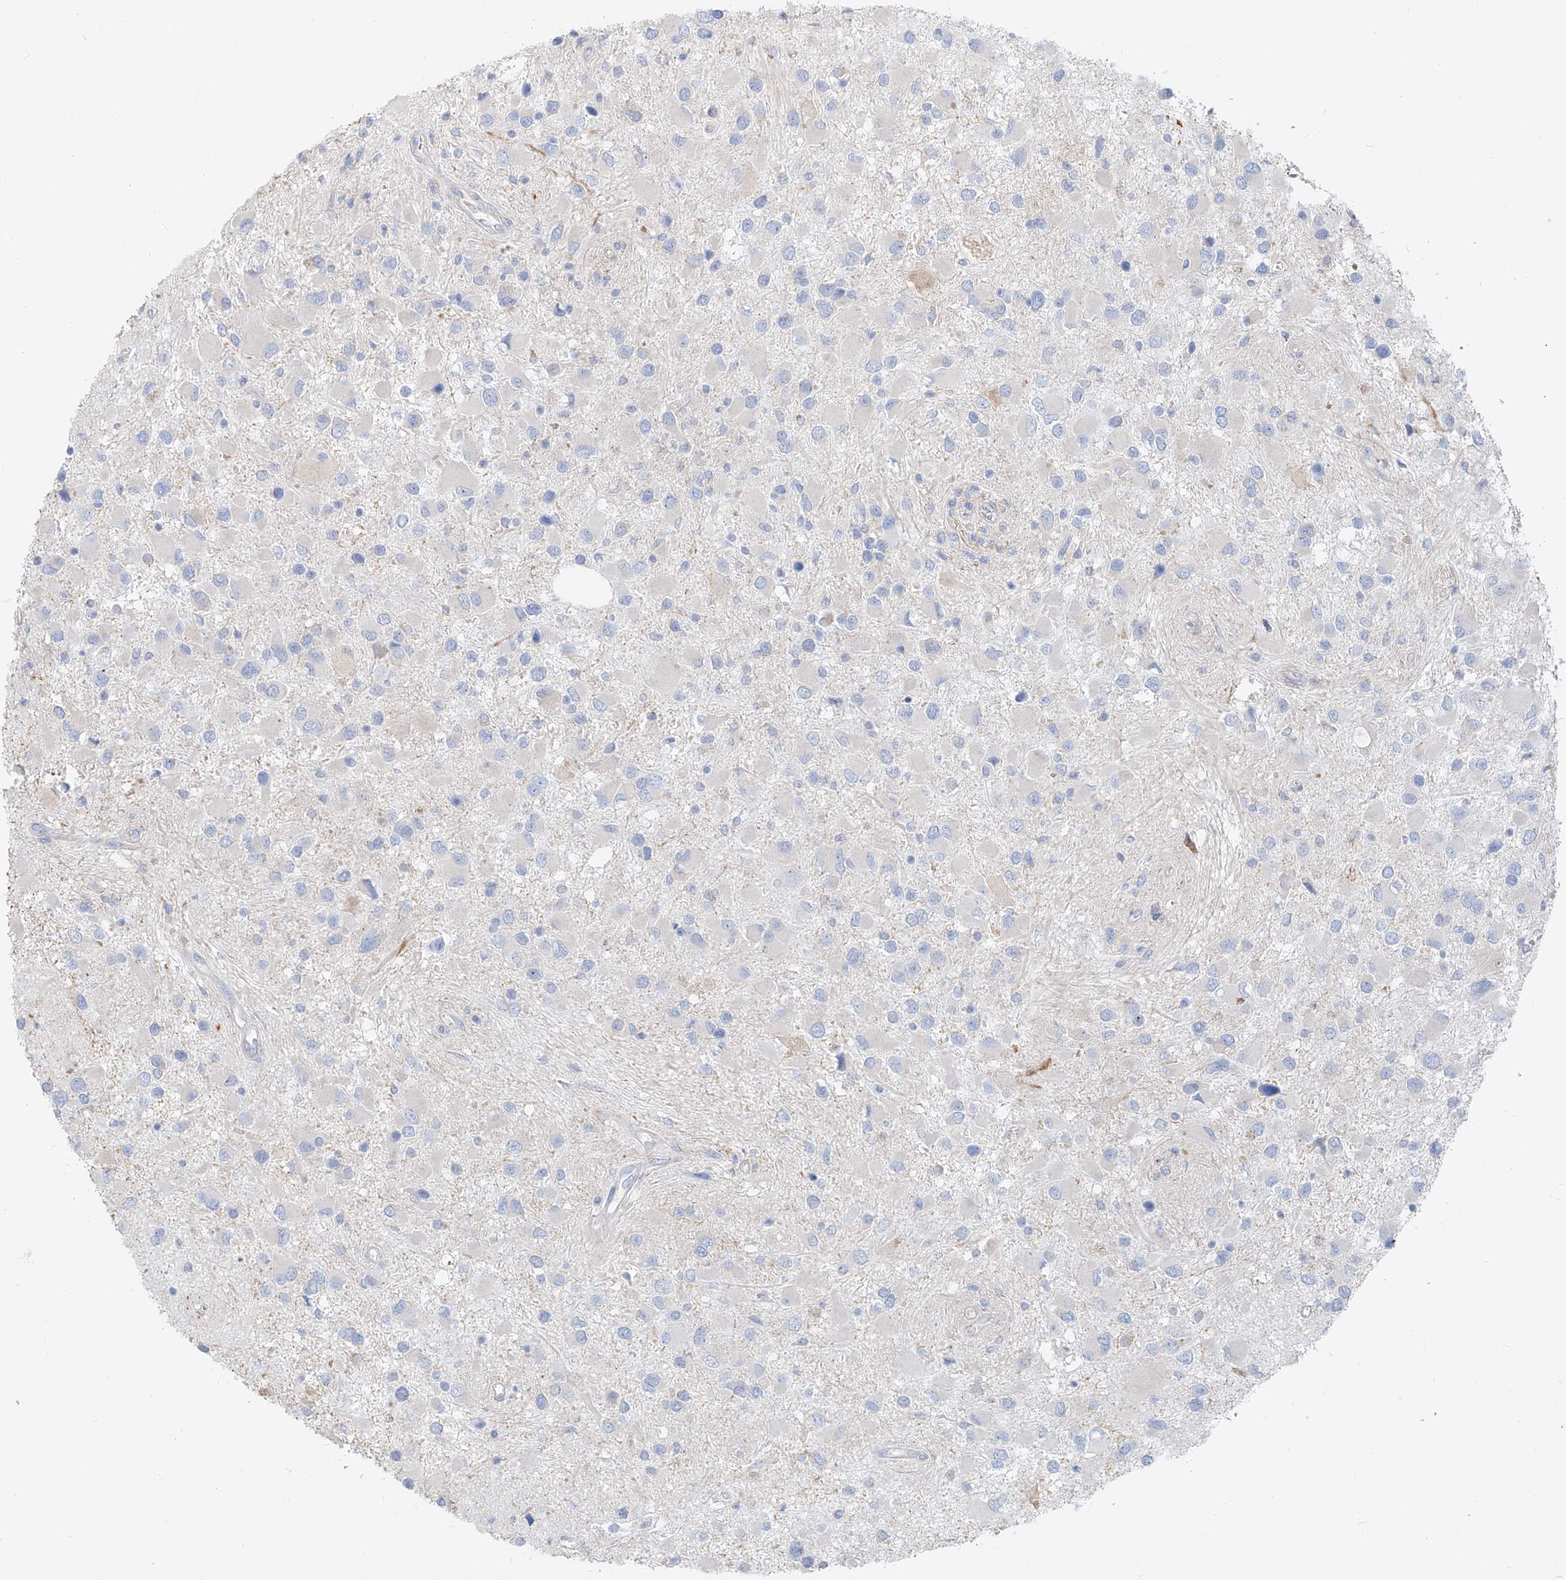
{"staining": {"intensity": "negative", "quantity": "none", "location": "none"}, "tissue": "glioma", "cell_type": "Tumor cells", "image_type": "cancer", "snomed": [{"axis": "morphology", "description": "Glioma, malignant, High grade"}, {"axis": "topography", "description": "Brain"}], "caption": "Tumor cells are negative for protein expression in human malignant high-grade glioma.", "gene": "UFL1", "patient": {"sex": "male", "age": 53}}